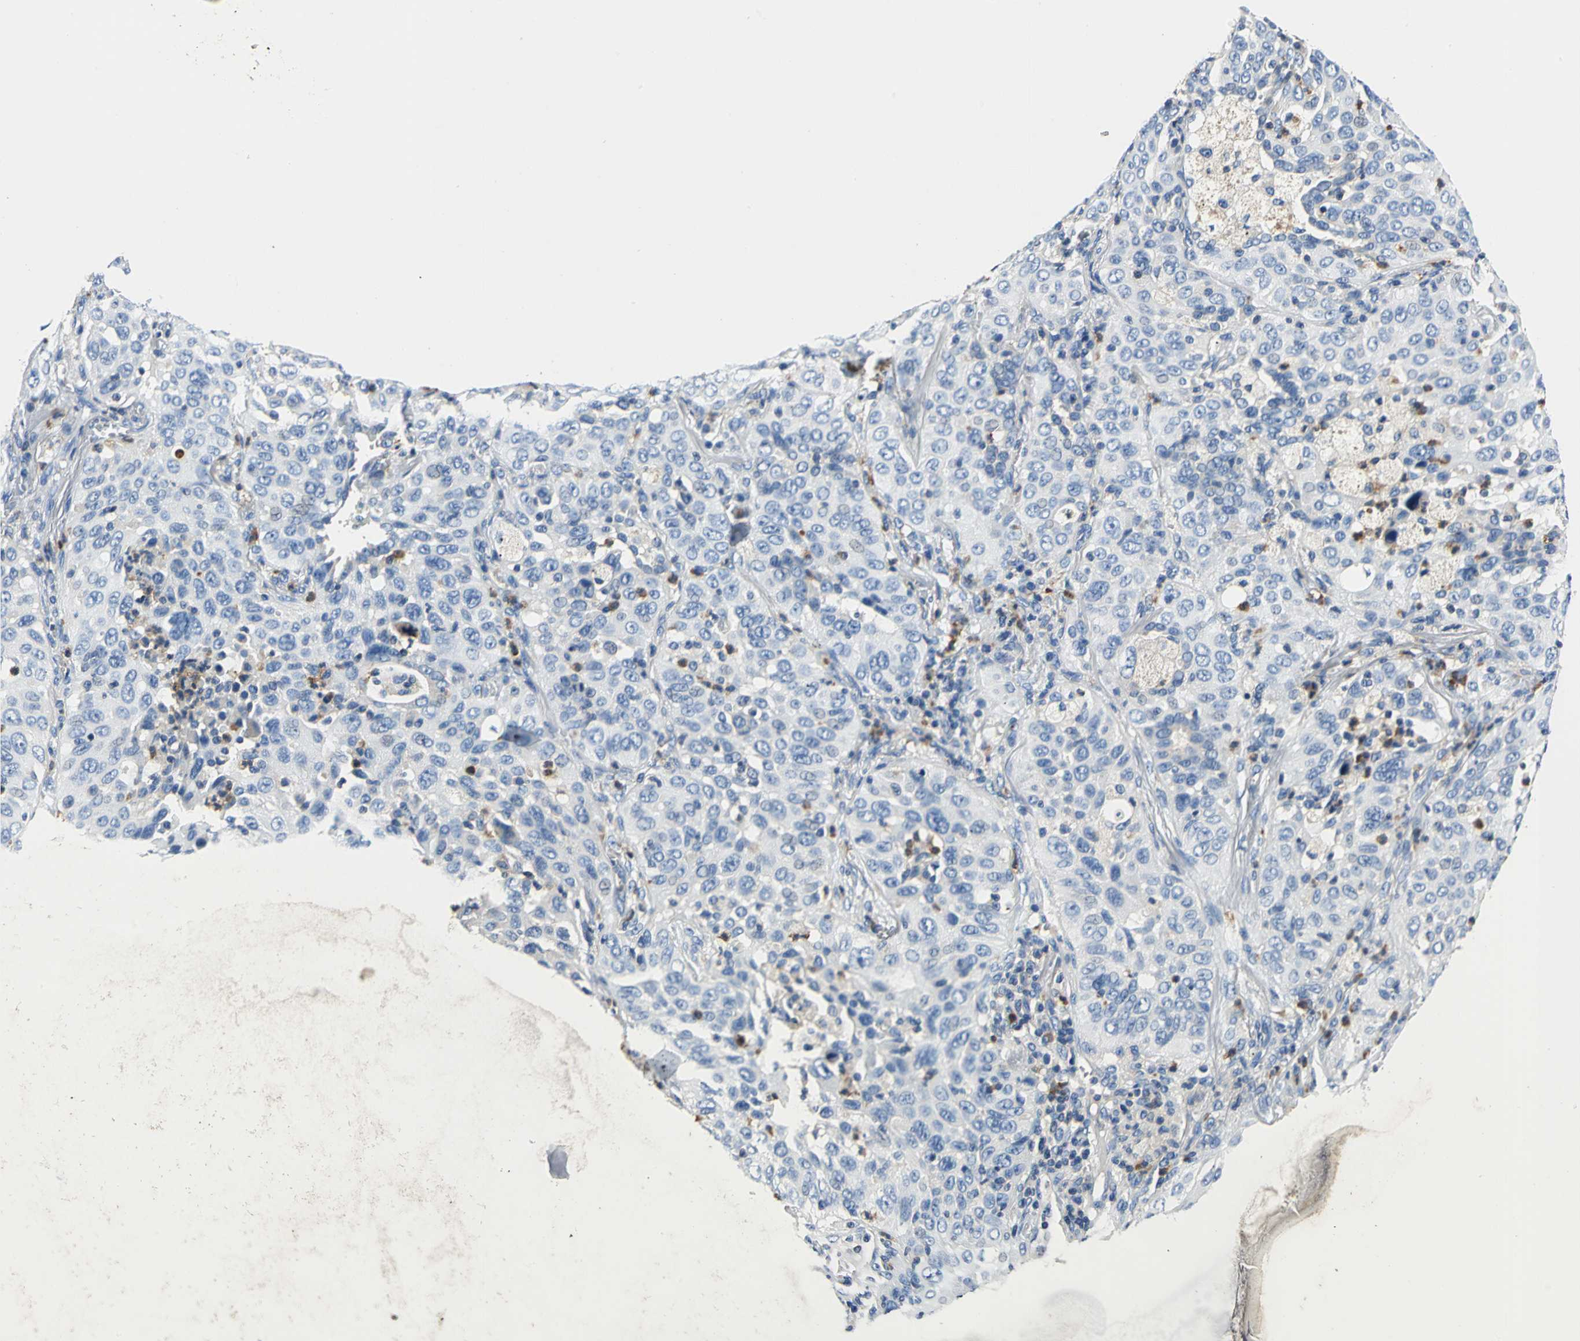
{"staining": {"intensity": "negative", "quantity": "none", "location": "none"}, "tissue": "lung cancer", "cell_type": "Tumor cells", "image_type": "cancer", "snomed": [{"axis": "morphology", "description": "Squamous cell carcinoma, NOS"}, {"axis": "topography", "description": "Lung"}], "caption": "Lung squamous cell carcinoma stained for a protein using IHC reveals no staining tumor cells.", "gene": "SEPTIN6", "patient": {"sex": "female", "age": 67}}